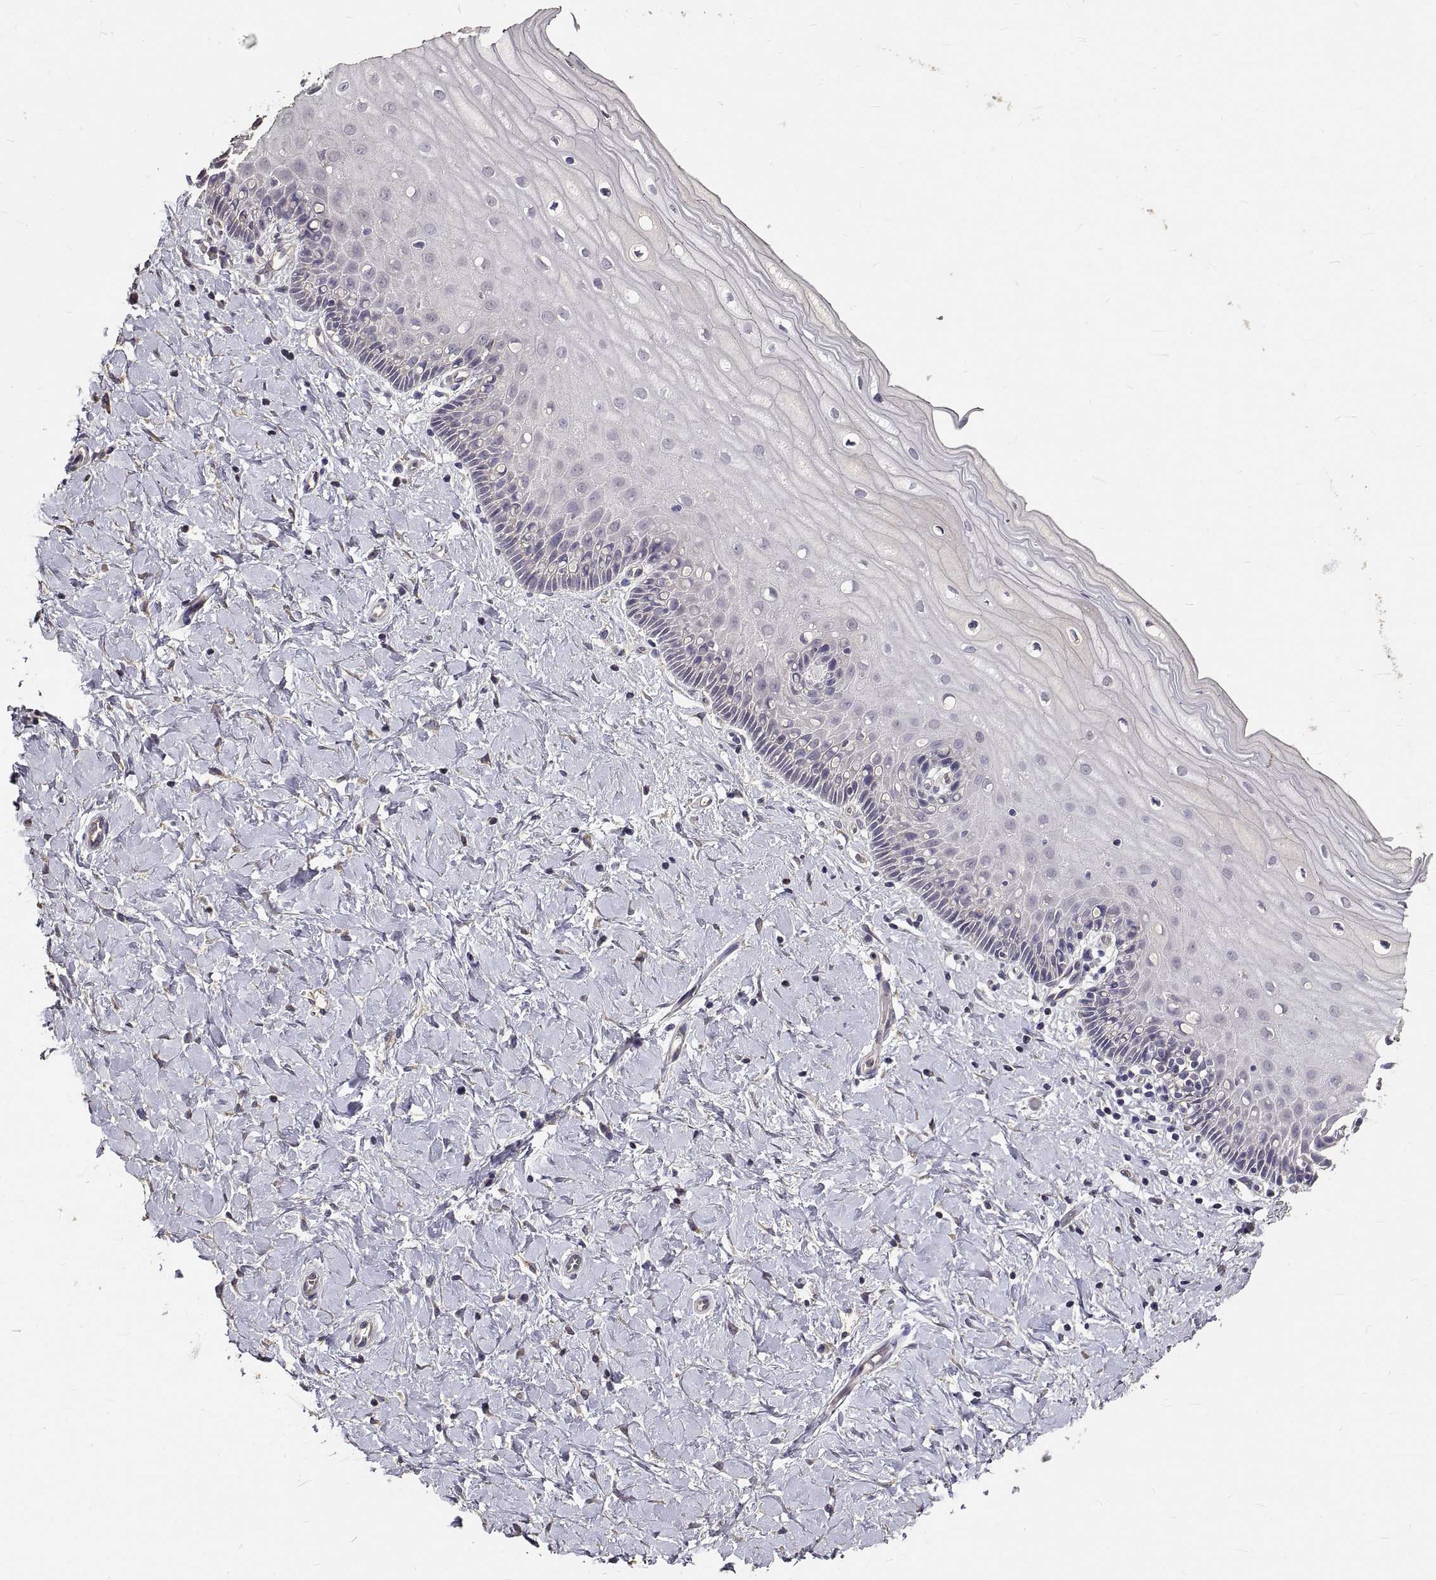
{"staining": {"intensity": "negative", "quantity": "none", "location": "none"}, "tissue": "cervix", "cell_type": "Glandular cells", "image_type": "normal", "snomed": [{"axis": "morphology", "description": "Normal tissue, NOS"}, {"axis": "topography", "description": "Cervix"}], "caption": "IHC of unremarkable cervix exhibits no expression in glandular cells. Brightfield microscopy of immunohistochemistry stained with DAB (3,3'-diaminobenzidine) (brown) and hematoxylin (blue), captured at high magnification.", "gene": "PEA15", "patient": {"sex": "female", "age": 37}}